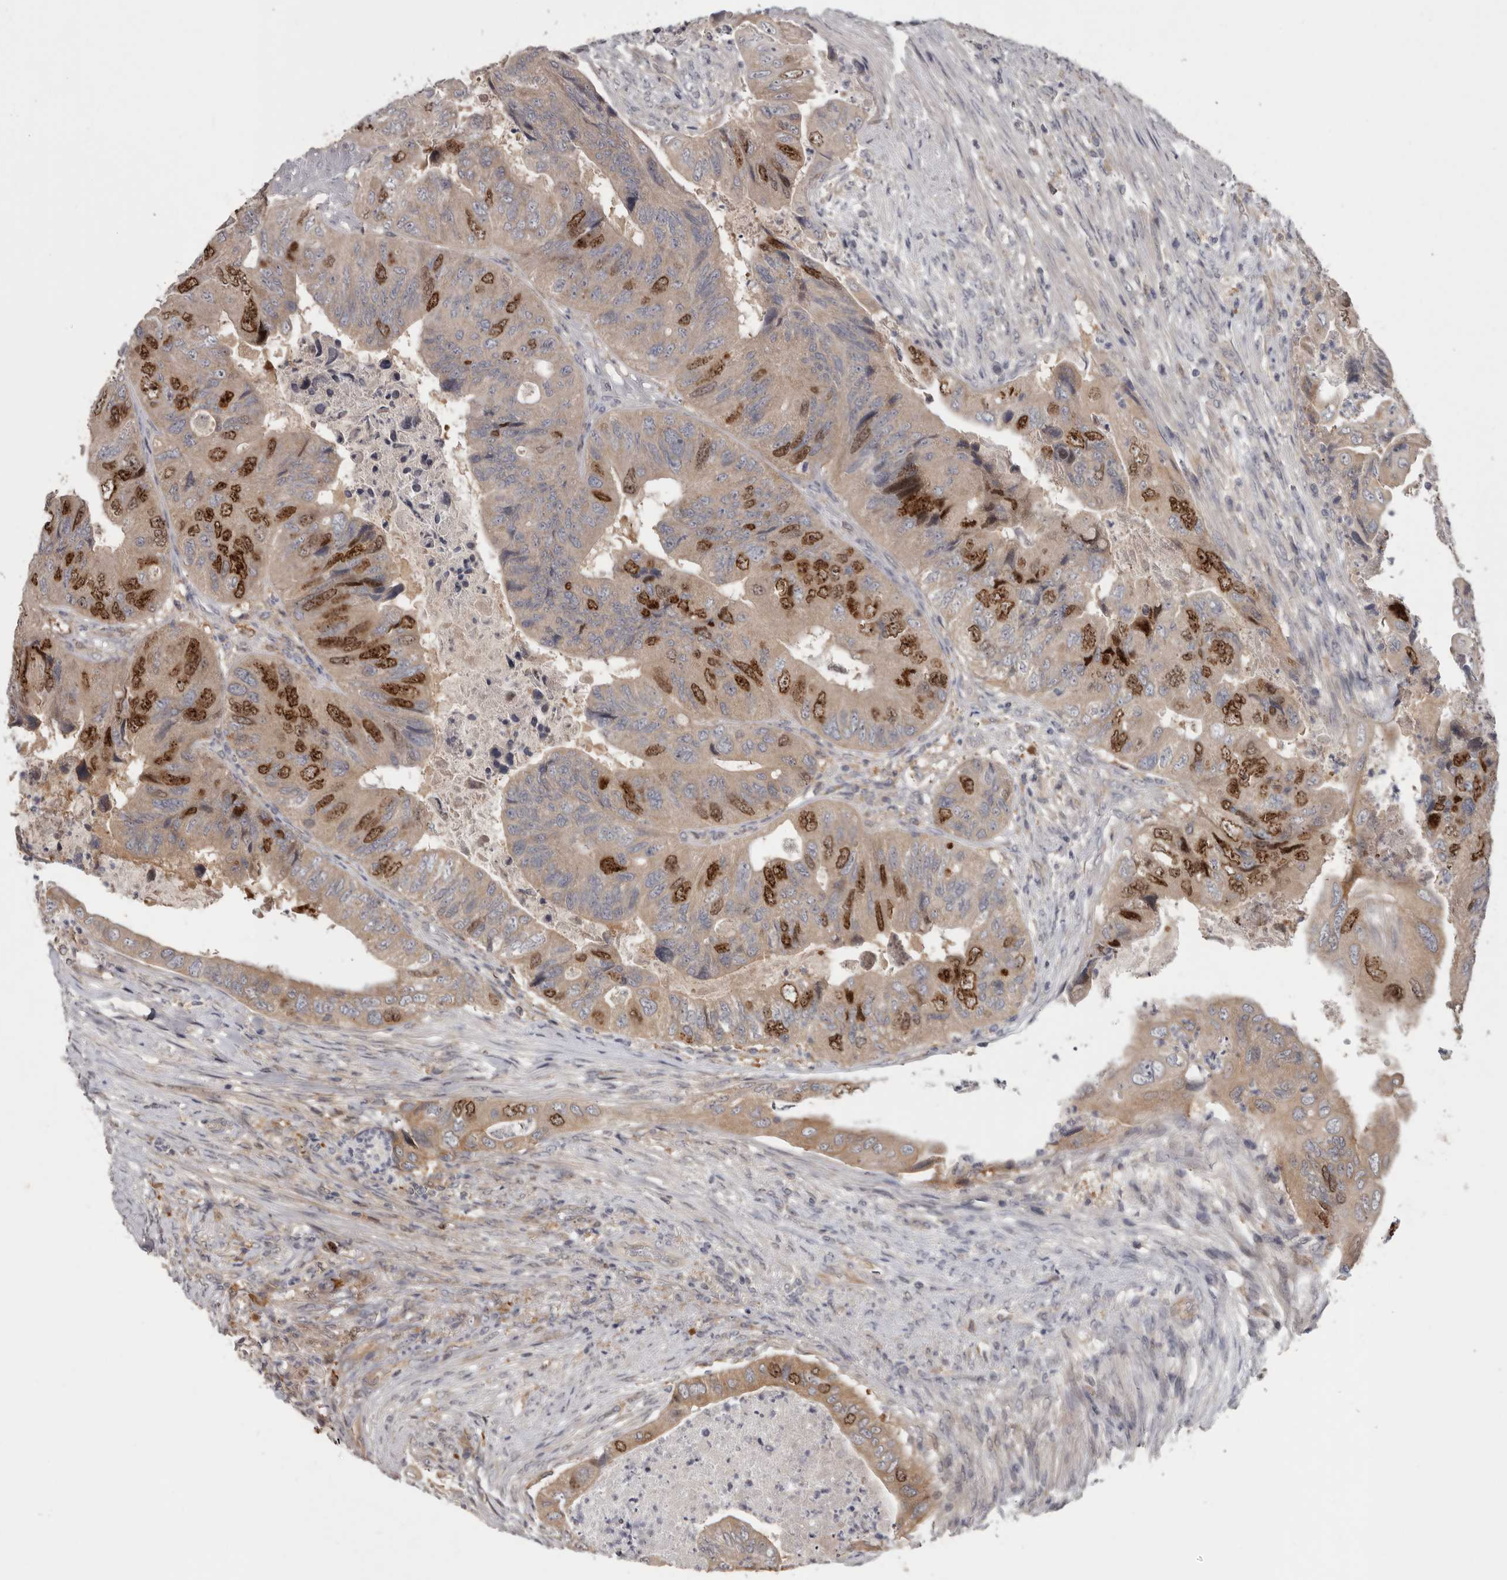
{"staining": {"intensity": "strong", "quantity": "25%-75%", "location": "nuclear"}, "tissue": "colorectal cancer", "cell_type": "Tumor cells", "image_type": "cancer", "snomed": [{"axis": "morphology", "description": "Adenocarcinoma, NOS"}, {"axis": "topography", "description": "Rectum"}], "caption": "Immunohistochemical staining of human colorectal cancer shows strong nuclear protein staining in about 25%-75% of tumor cells.", "gene": "CDCA8", "patient": {"sex": "male", "age": 63}}